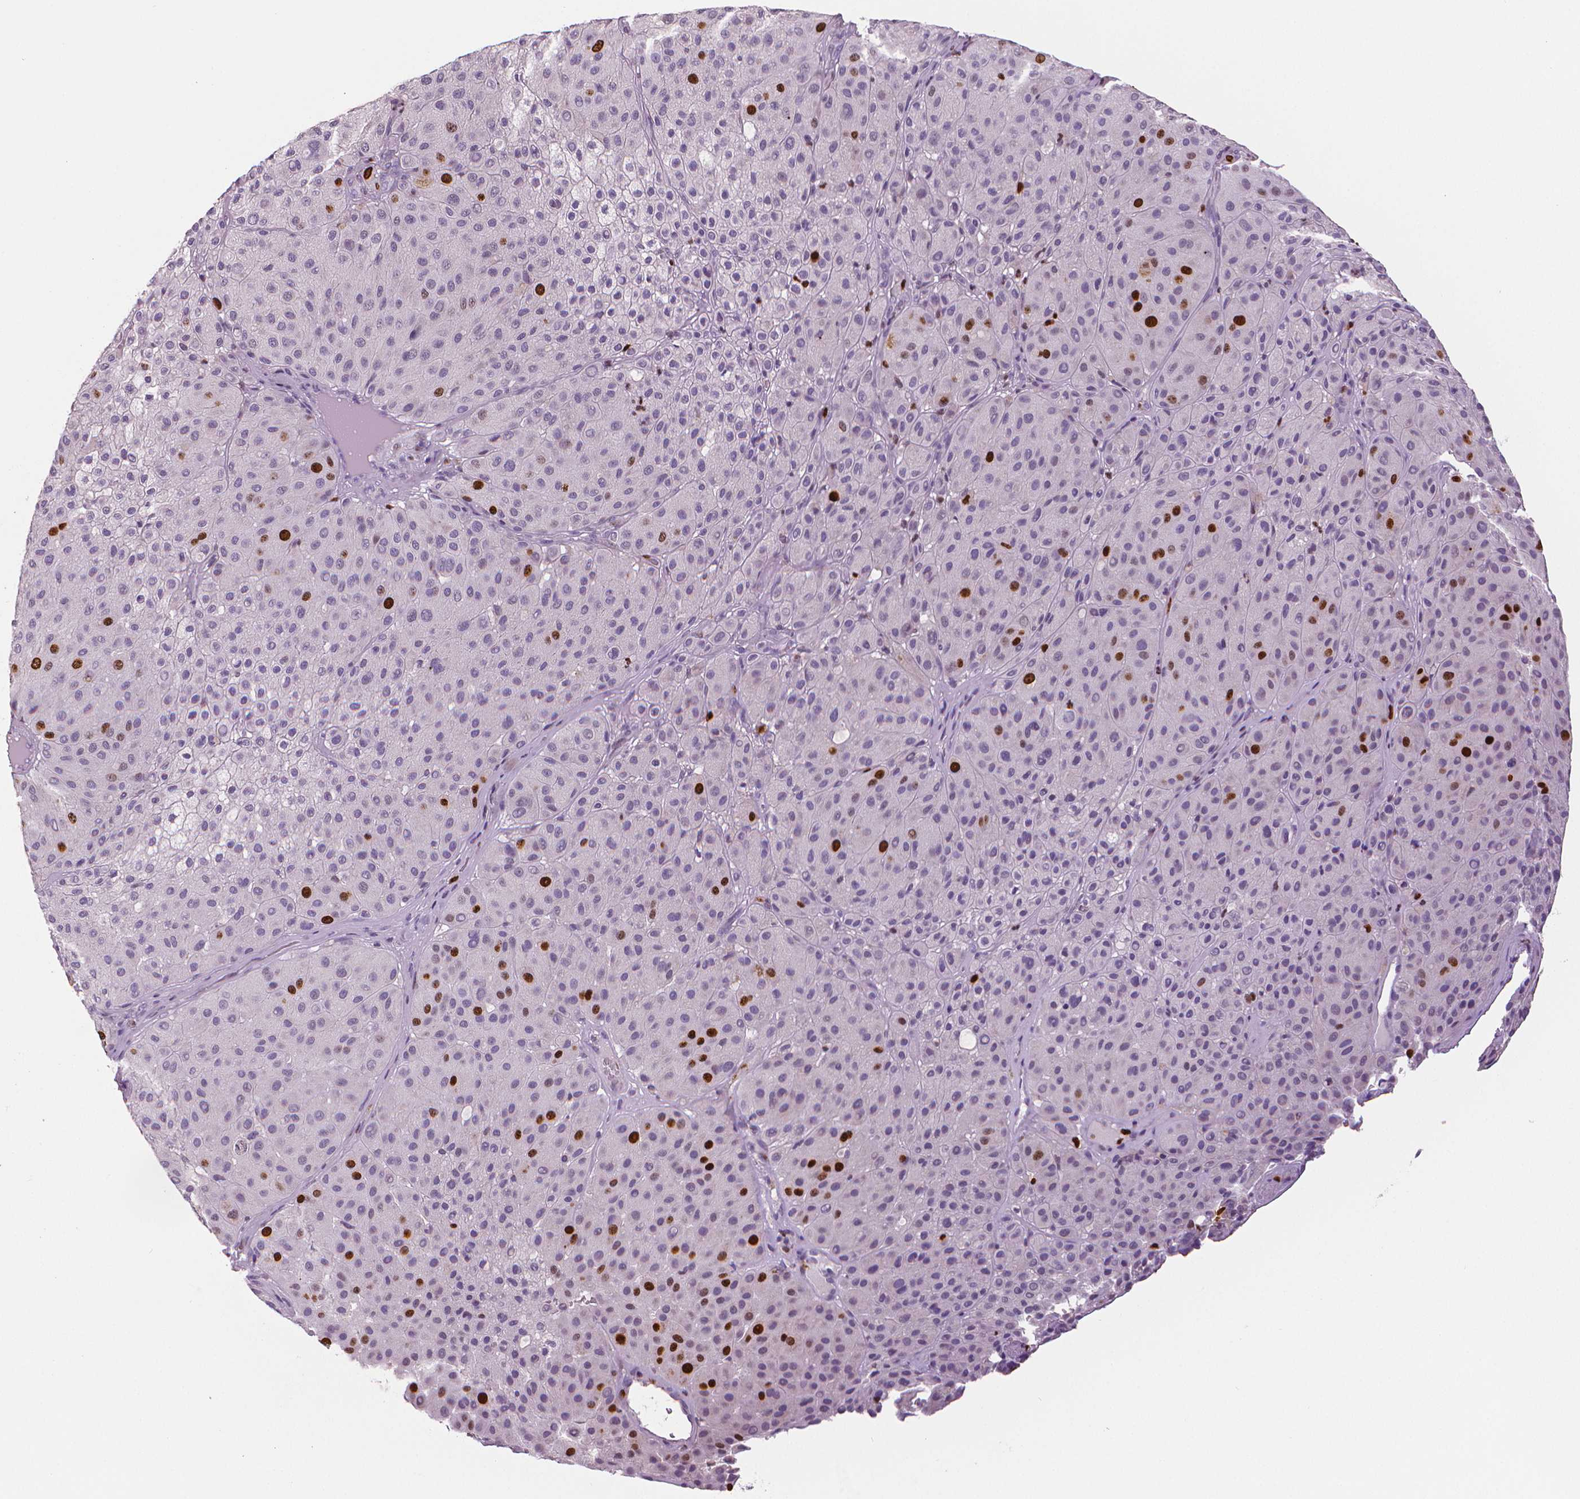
{"staining": {"intensity": "strong", "quantity": "<25%", "location": "nuclear"}, "tissue": "melanoma", "cell_type": "Tumor cells", "image_type": "cancer", "snomed": [{"axis": "morphology", "description": "Malignant melanoma, Metastatic site"}, {"axis": "topography", "description": "Smooth muscle"}], "caption": "Tumor cells exhibit medium levels of strong nuclear staining in approximately <25% of cells in melanoma.", "gene": "MKI67", "patient": {"sex": "male", "age": 41}}